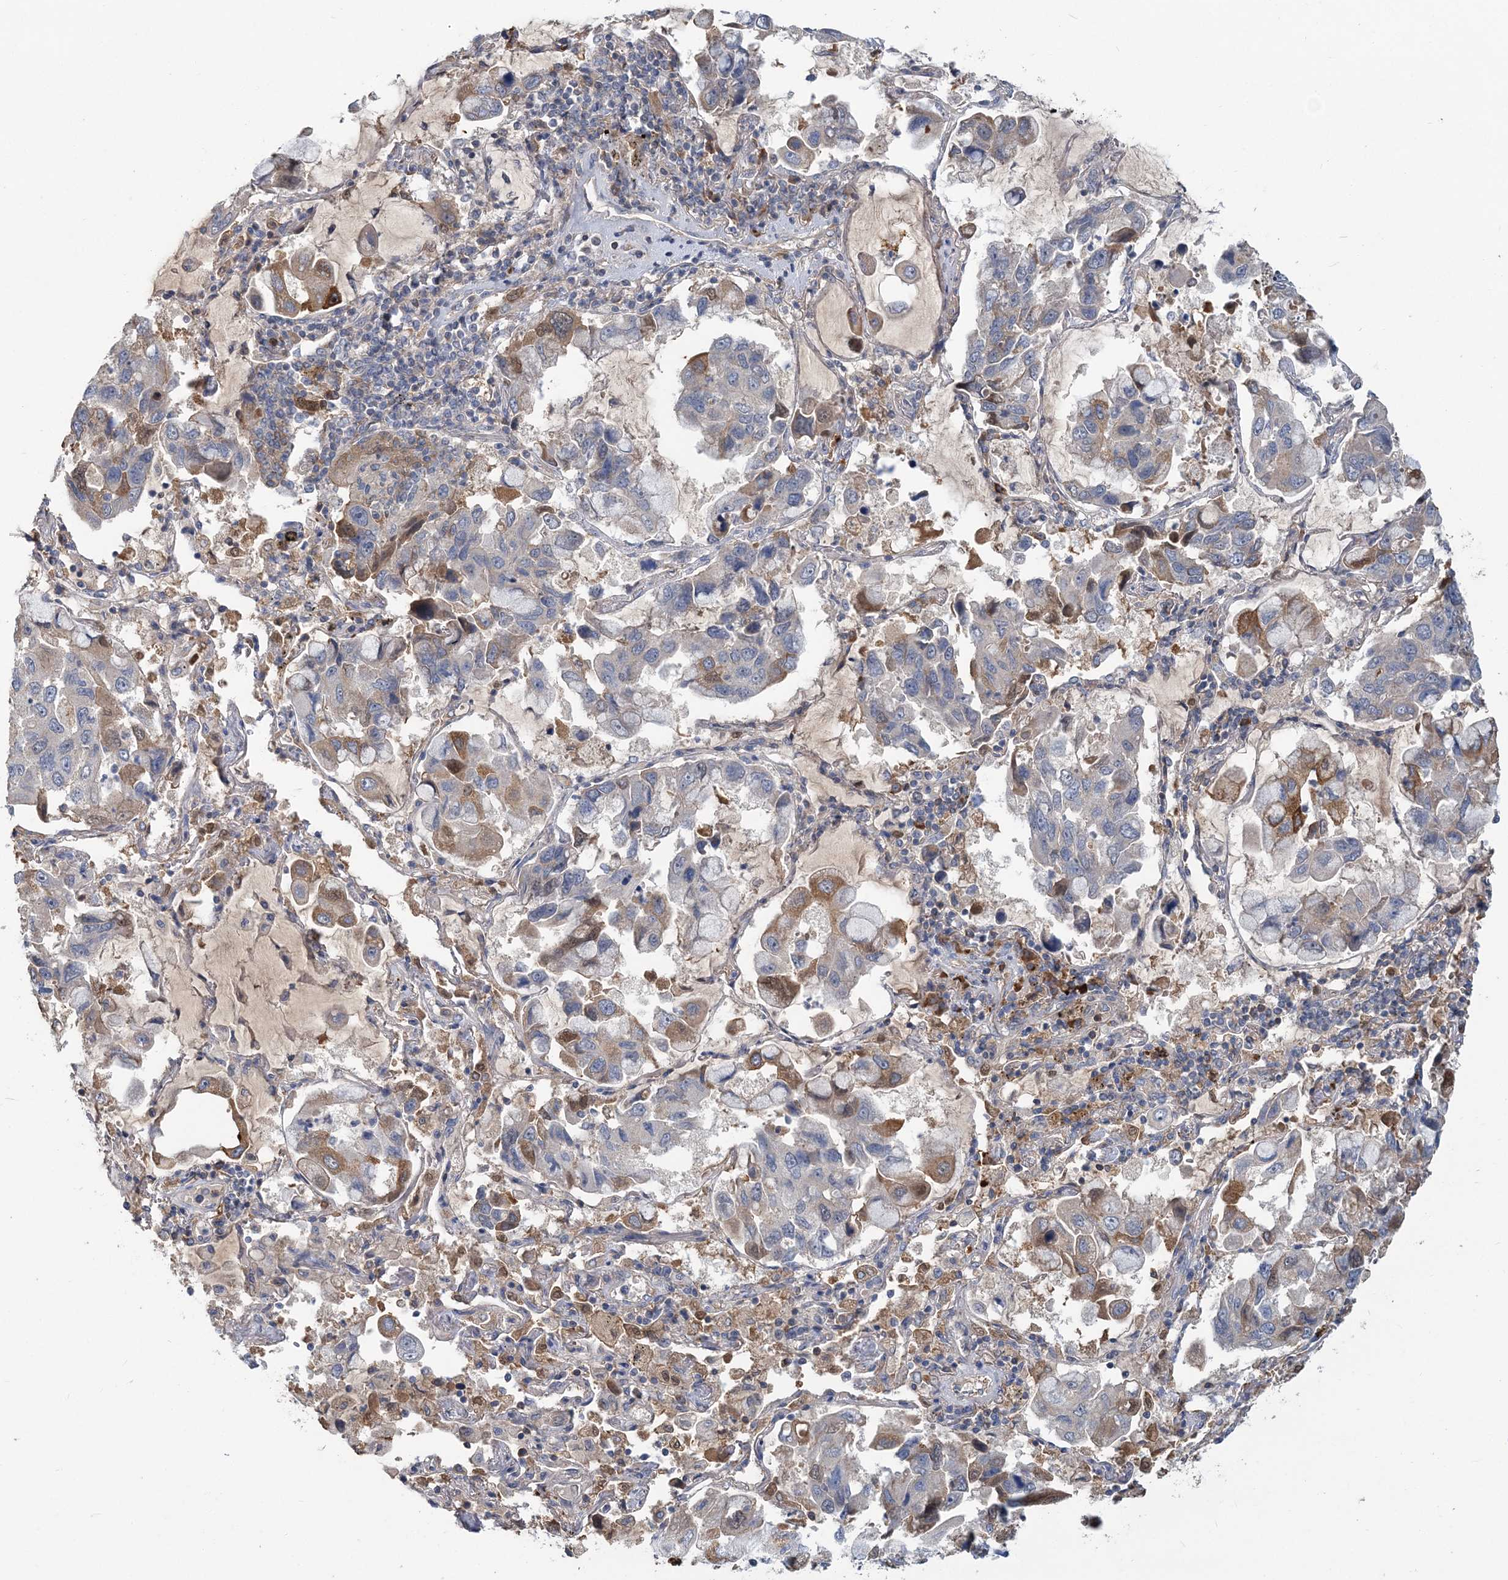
{"staining": {"intensity": "moderate", "quantity": "<25%", "location": "cytoplasmic/membranous"}, "tissue": "lung cancer", "cell_type": "Tumor cells", "image_type": "cancer", "snomed": [{"axis": "morphology", "description": "Adenocarcinoma, NOS"}, {"axis": "topography", "description": "Lung"}], "caption": "Human lung cancer stained with a protein marker shows moderate staining in tumor cells.", "gene": "RNF25", "patient": {"sex": "male", "age": 64}}